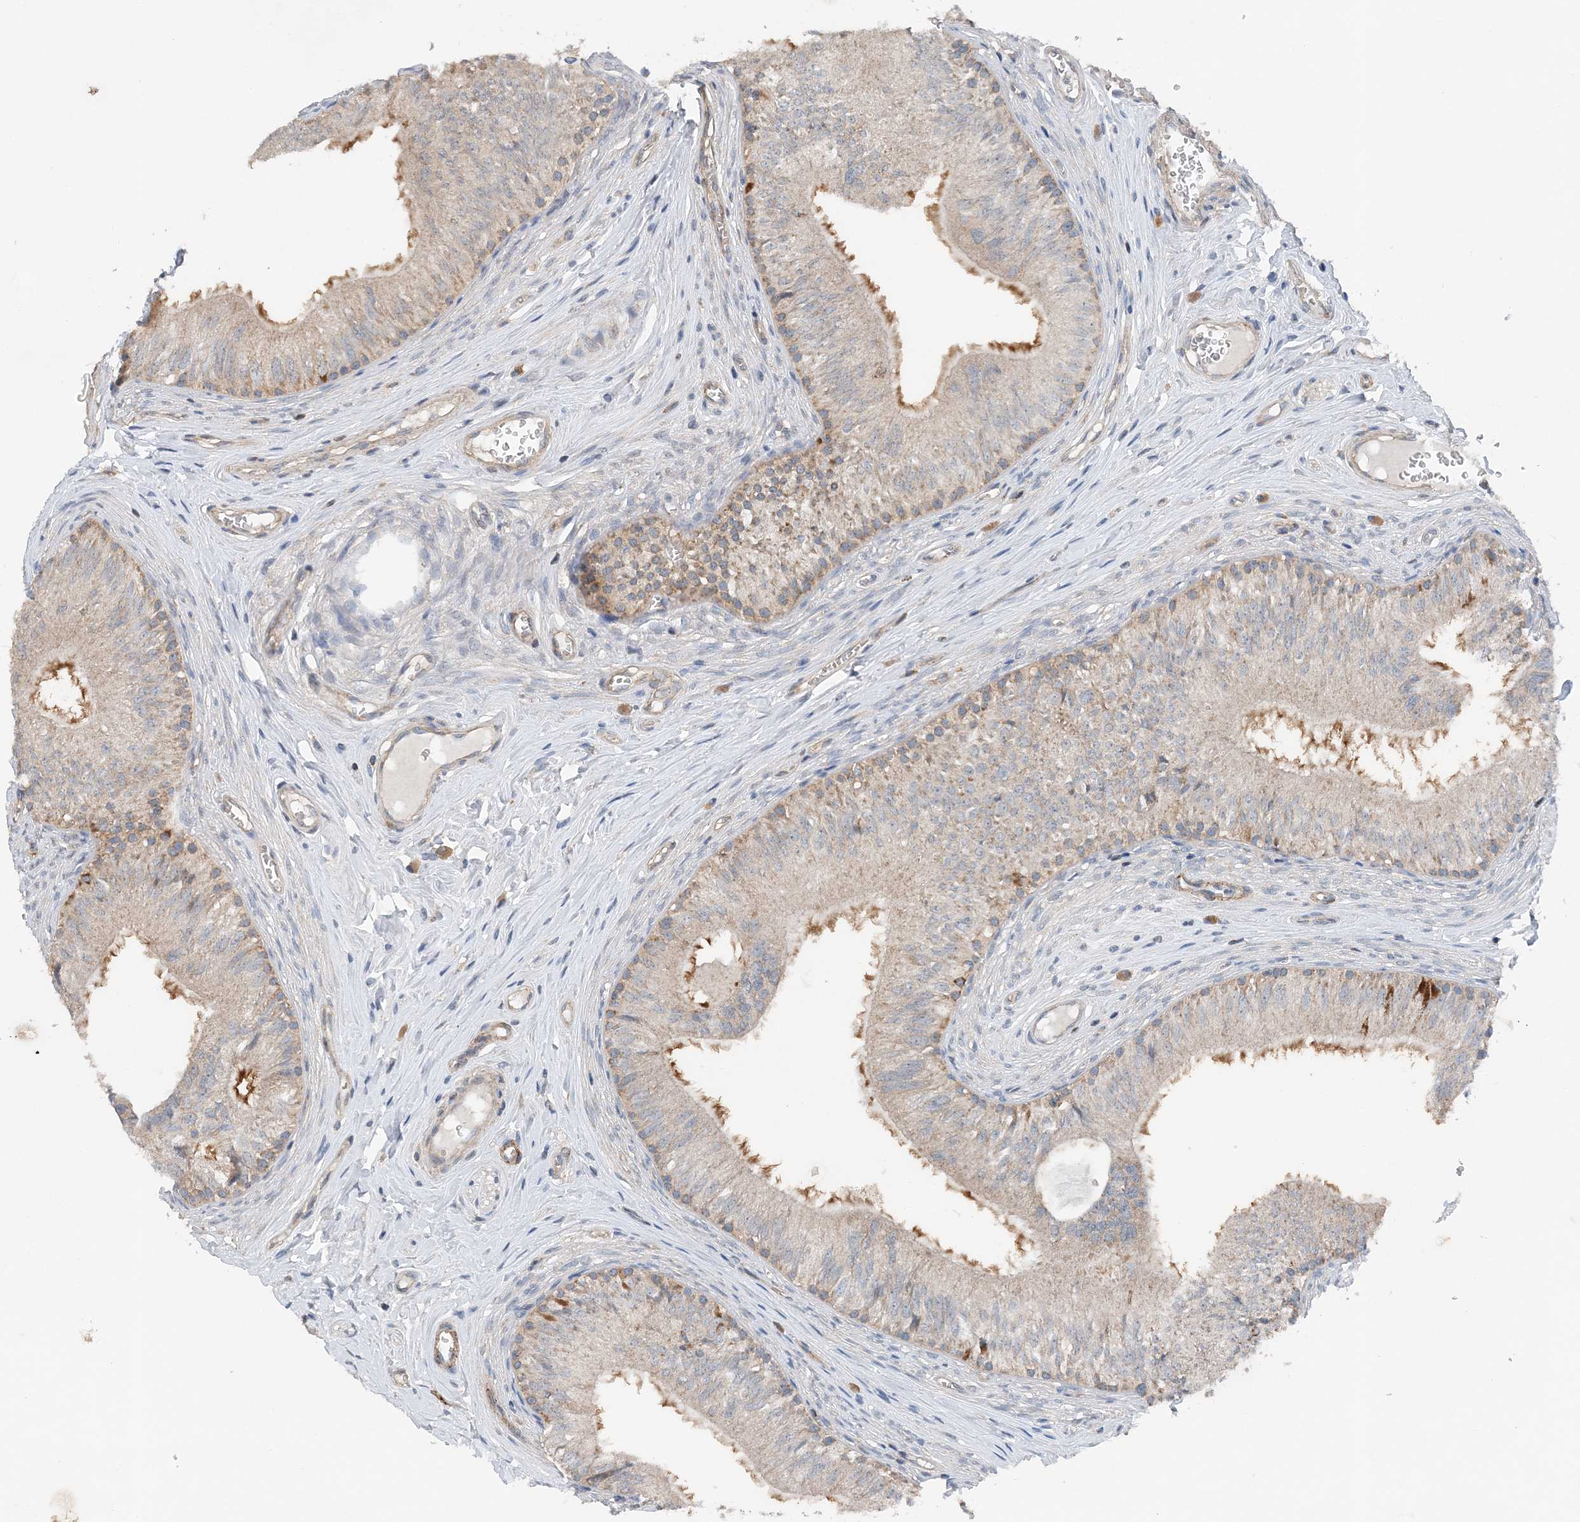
{"staining": {"intensity": "moderate", "quantity": "<25%", "location": "cytoplasmic/membranous"}, "tissue": "epididymis", "cell_type": "Glandular cells", "image_type": "normal", "snomed": [{"axis": "morphology", "description": "Normal tissue, NOS"}, {"axis": "topography", "description": "Epididymis"}], "caption": "An image showing moderate cytoplasmic/membranous staining in about <25% of glandular cells in unremarkable epididymis, as visualized by brown immunohistochemical staining.", "gene": "SPRY2", "patient": {"sex": "male", "age": 46}}